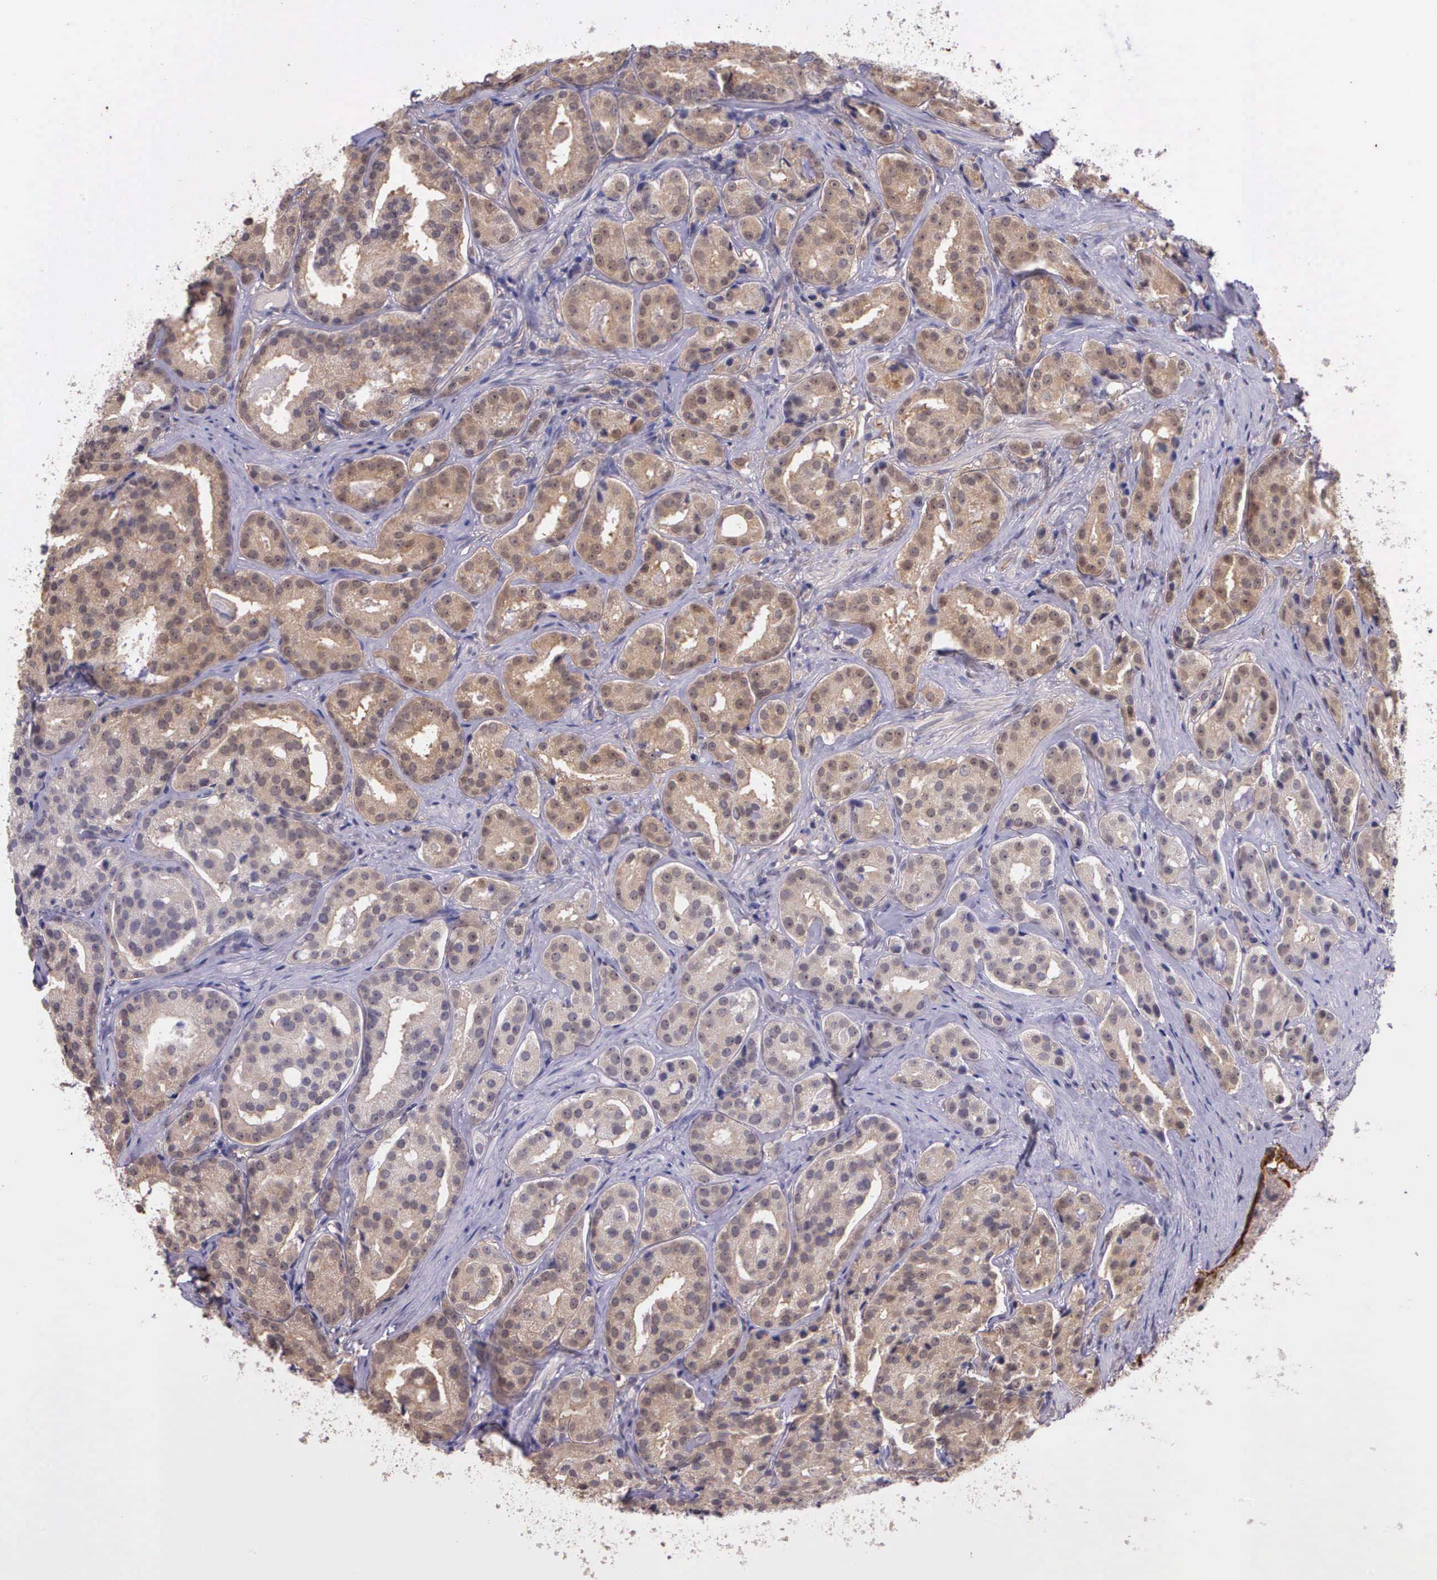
{"staining": {"intensity": "weak", "quantity": ">75%", "location": "cytoplasmic/membranous"}, "tissue": "prostate cancer", "cell_type": "Tumor cells", "image_type": "cancer", "snomed": [{"axis": "morphology", "description": "Adenocarcinoma, High grade"}, {"axis": "topography", "description": "Prostate"}], "caption": "An image showing weak cytoplasmic/membranous expression in about >75% of tumor cells in prostate cancer (adenocarcinoma (high-grade)), as visualized by brown immunohistochemical staining.", "gene": "IGBP1", "patient": {"sex": "male", "age": 64}}